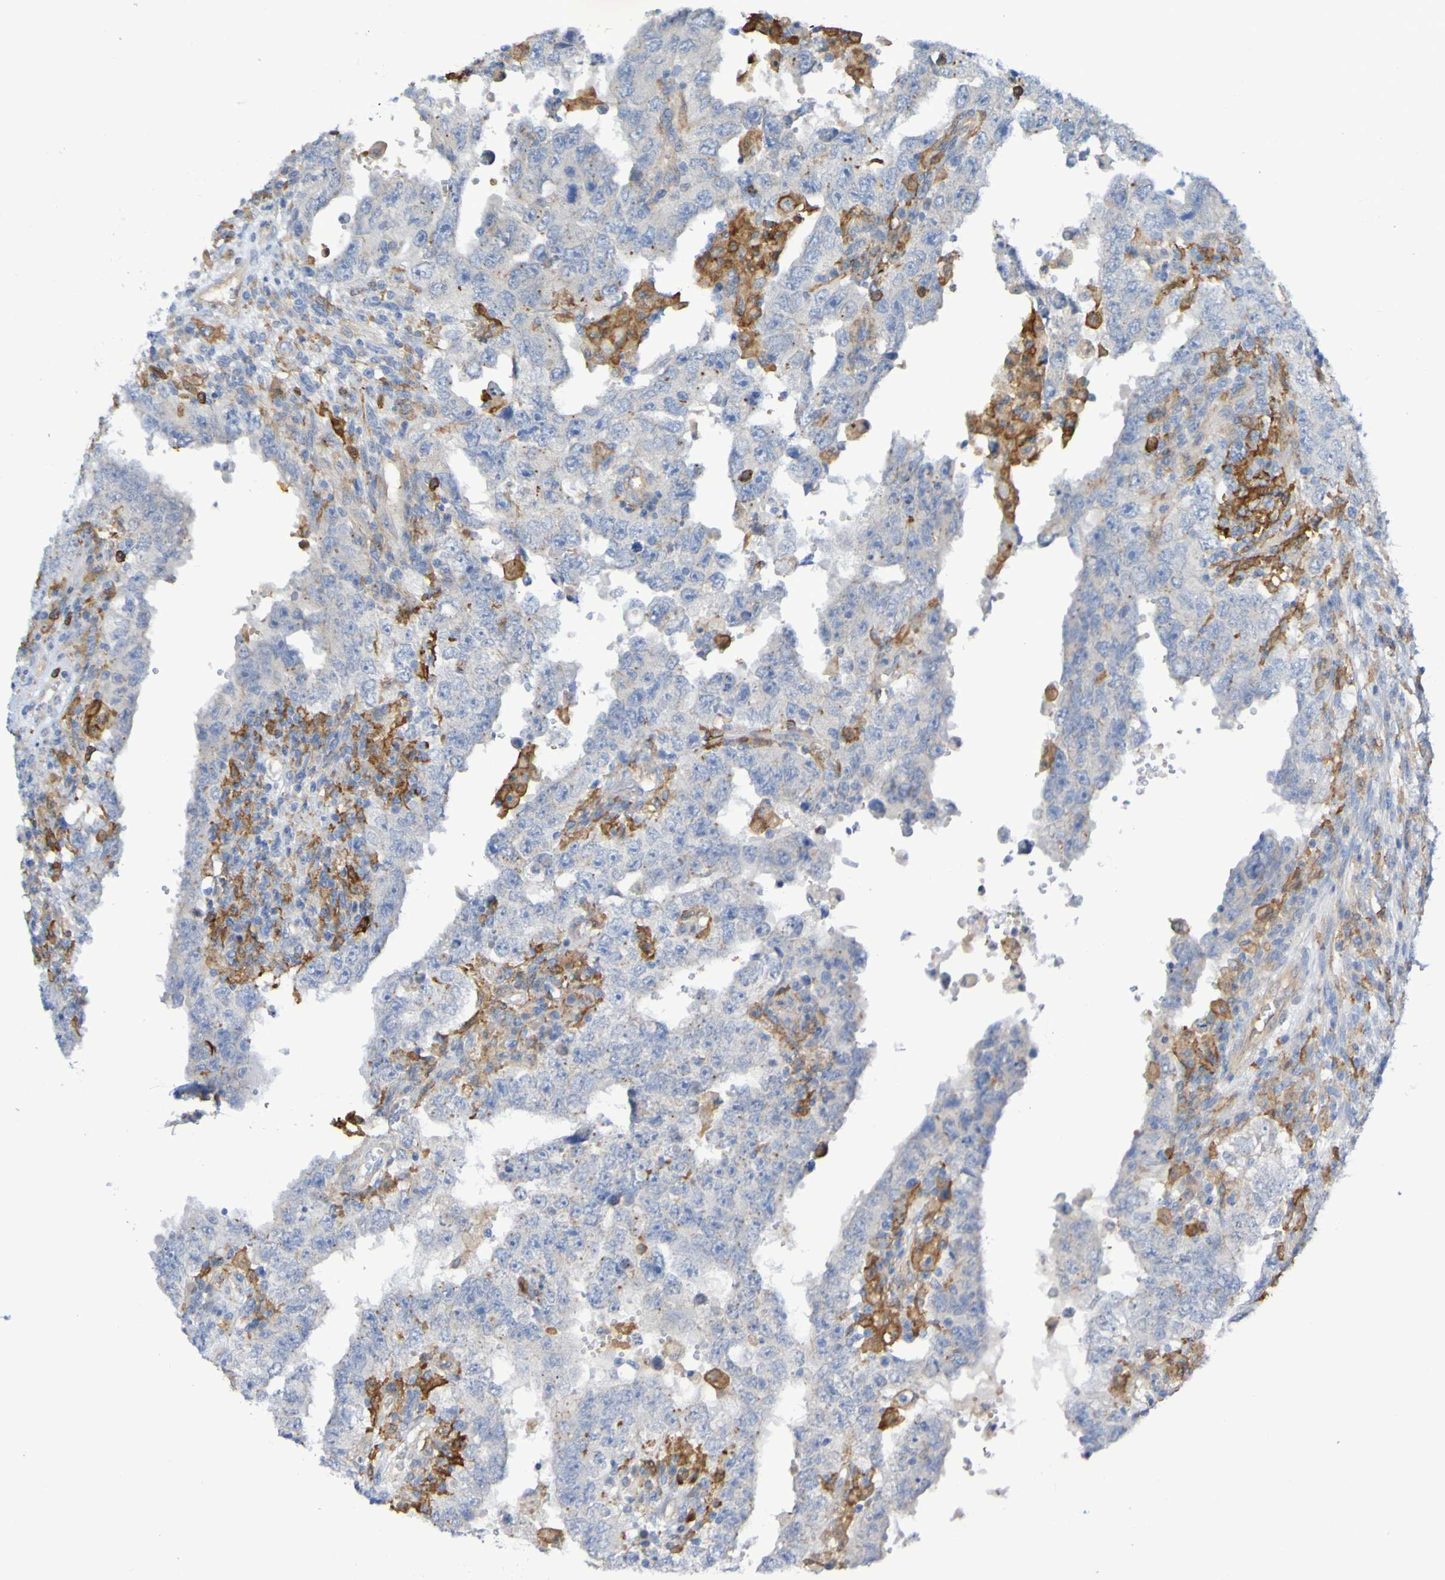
{"staining": {"intensity": "moderate", "quantity": "<25%", "location": "cytoplasmic/membranous"}, "tissue": "testis cancer", "cell_type": "Tumor cells", "image_type": "cancer", "snomed": [{"axis": "morphology", "description": "Carcinoma, Embryonal, NOS"}, {"axis": "topography", "description": "Testis"}], "caption": "Immunohistochemical staining of human embryonal carcinoma (testis) shows moderate cytoplasmic/membranous protein staining in approximately <25% of tumor cells.", "gene": "SCRG1", "patient": {"sex": "male", "age": 26}}